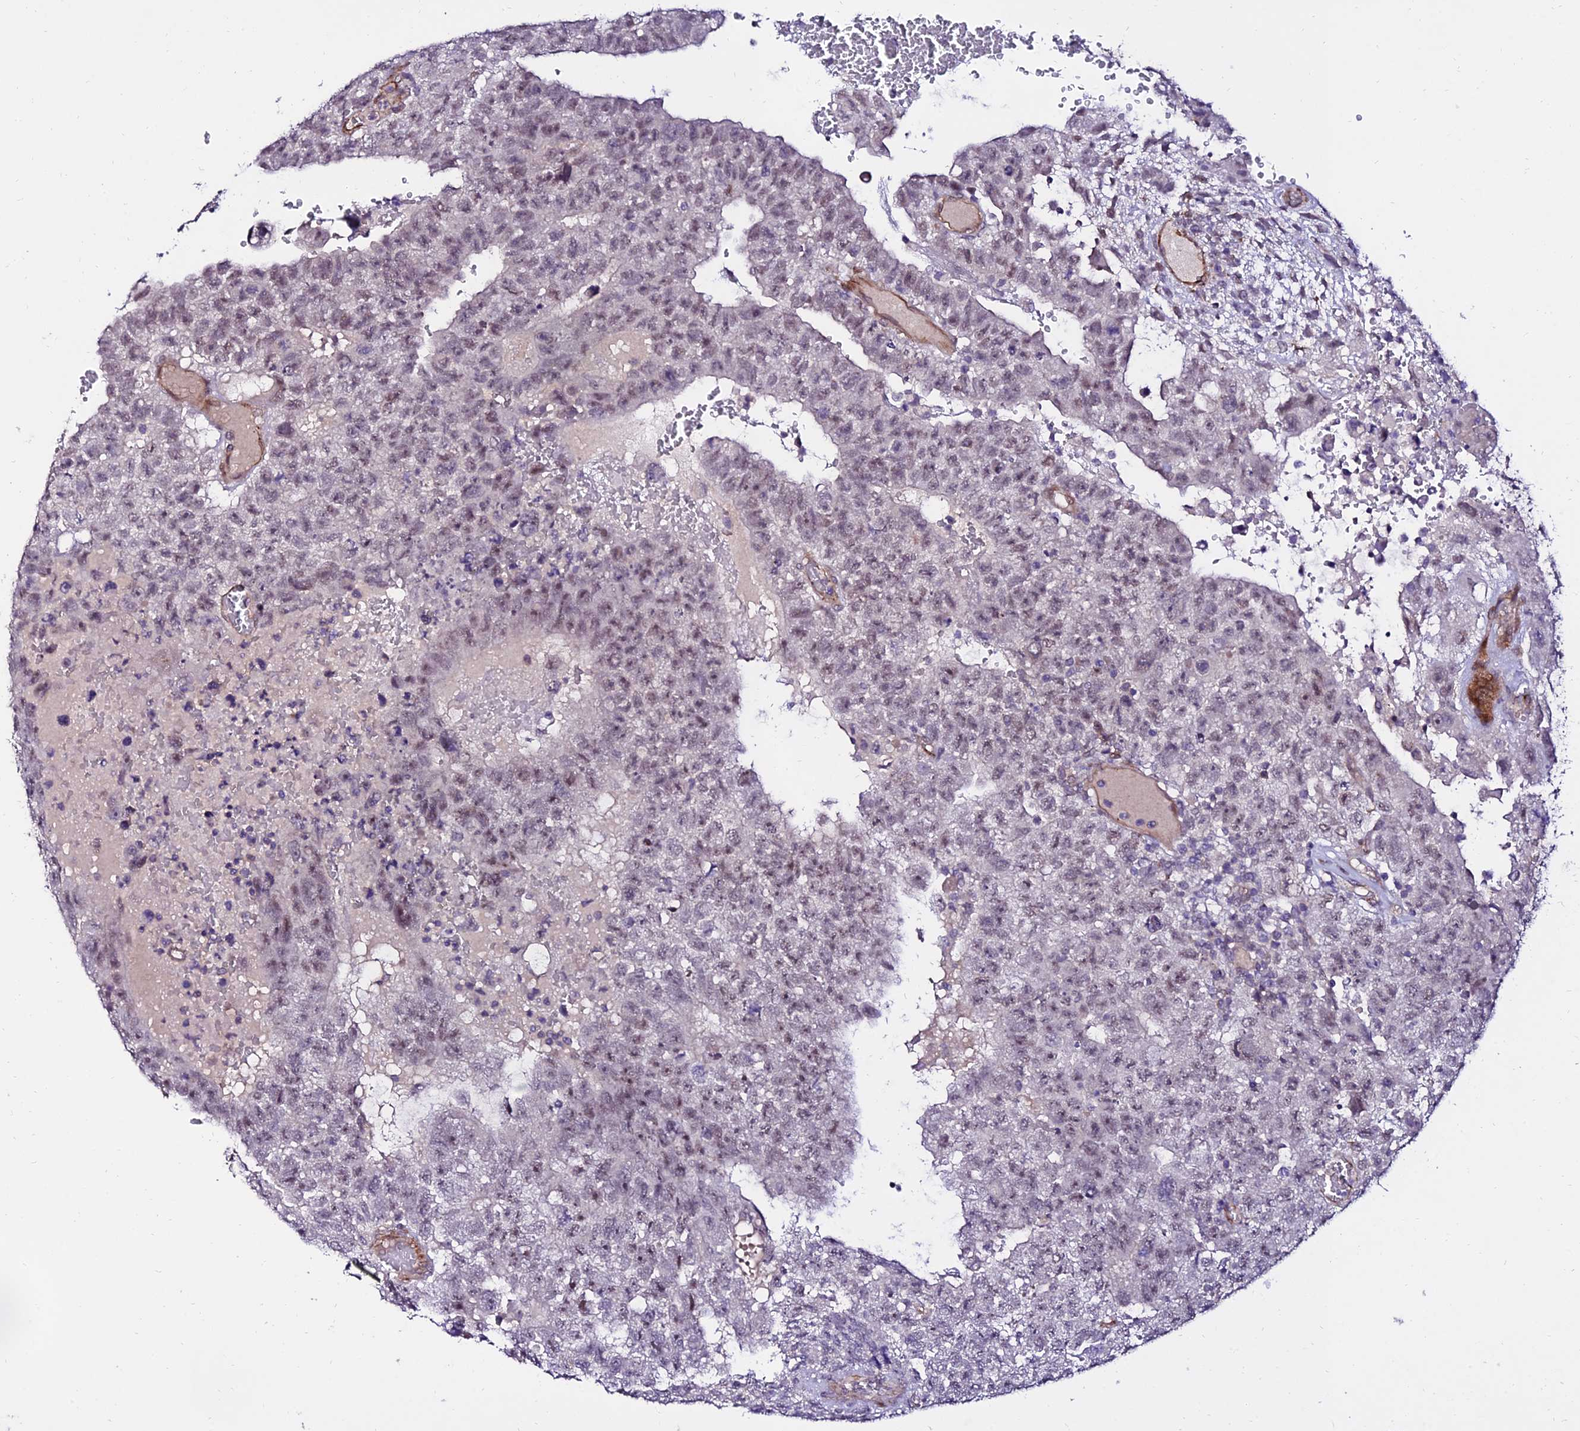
{"staining": {"intensity": "weak", "quantity": "25%-75%", "location": "nuclear"}, "tissue": "testis cancer", "cell_type": "Tumor cells", "image_type": "cancer", "snomed": [{"axis": "morphology", "description": "Carcinoma, Embryonal, NOS"}, {"axis": "topography", "description": "Testis"}], "caption": "Protein expression analysis of human embryonal carcinoma (testis) reveals weak nuclear positivity in approximately 25%-75% of tumor cells.", "gene": "ALDH3B2", "patient": {"sex": "male", "age": 26}}